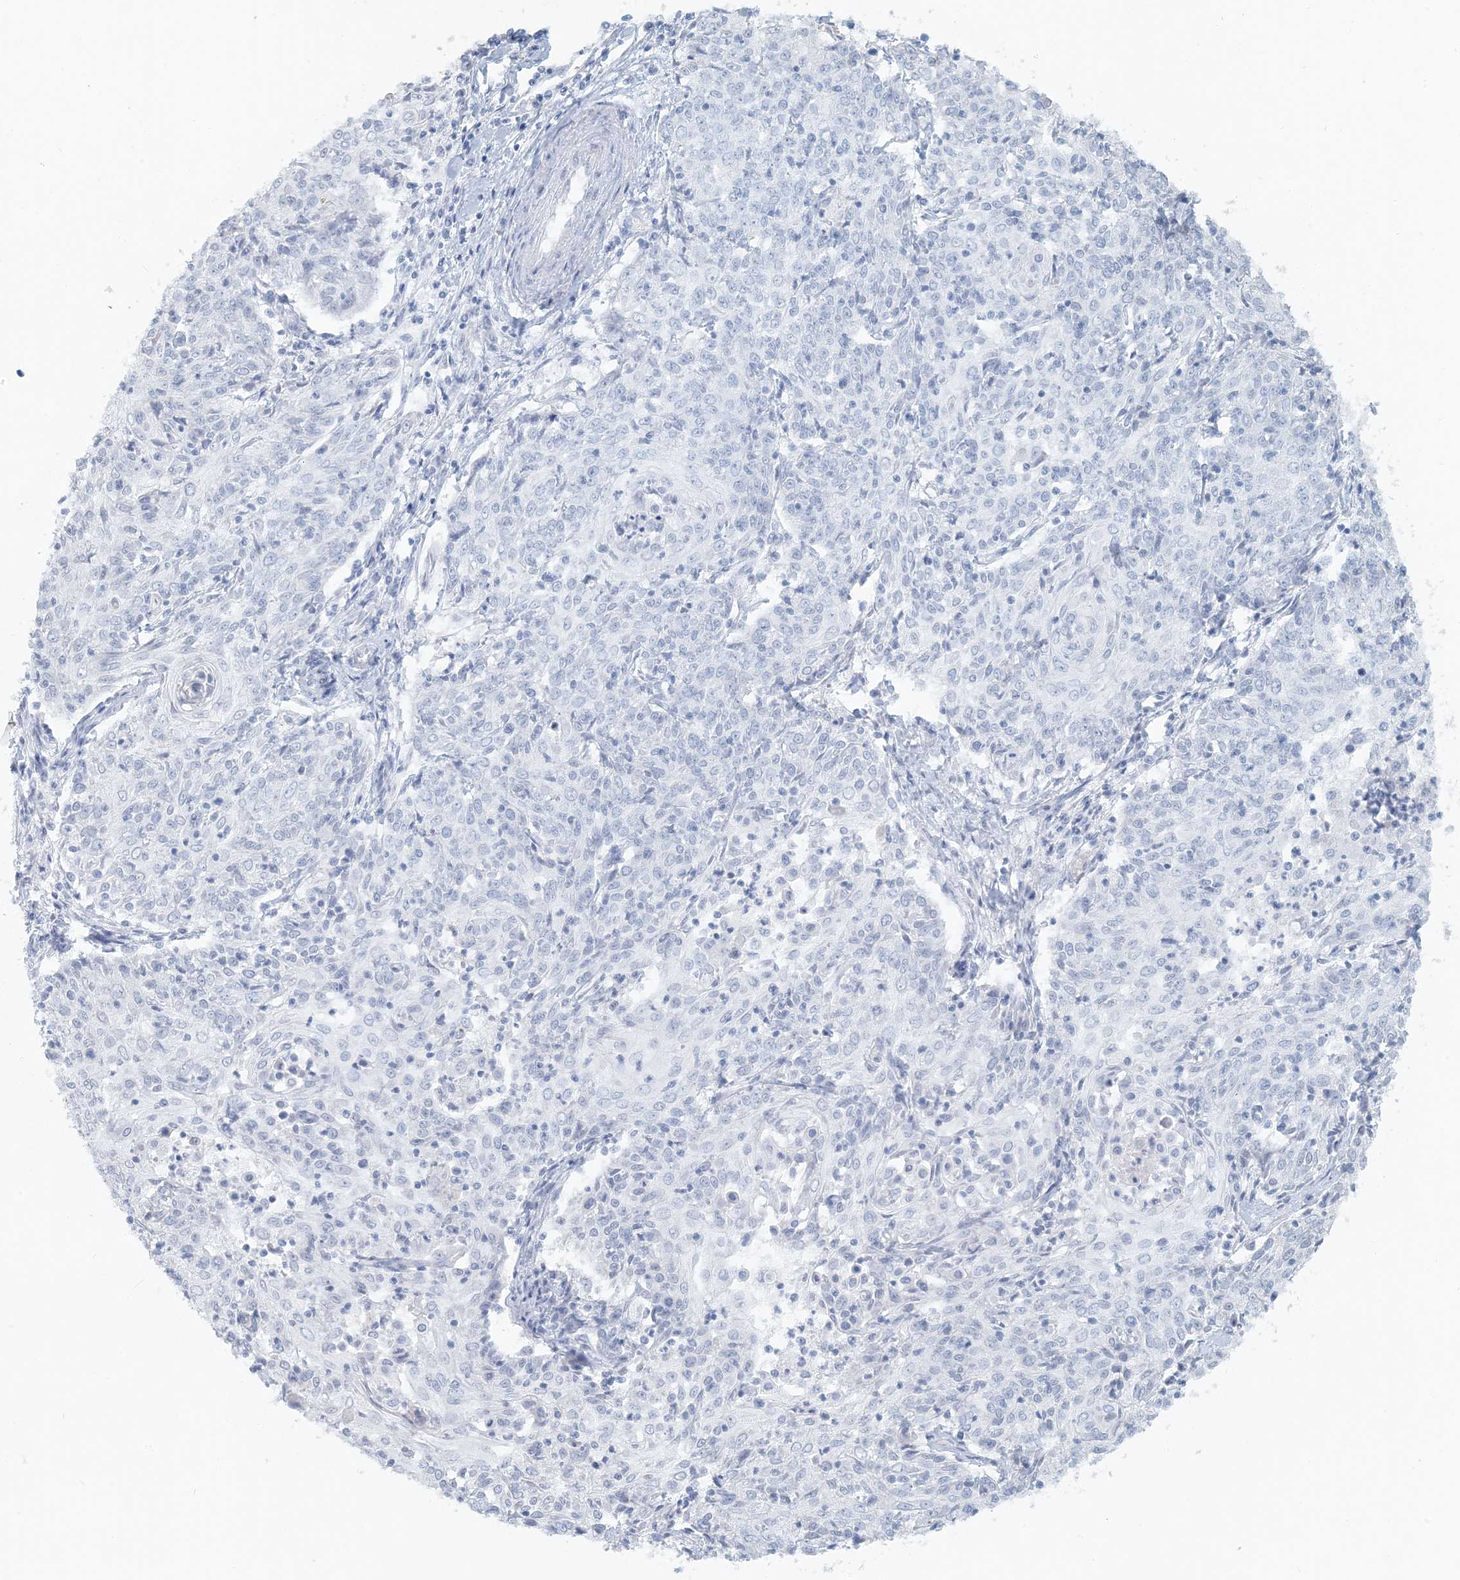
{"staining": {"intensity": "negative", "quantity": "none", "location": "none"}, "tissue": "cervical cancer", "cell_type": "Tumor cells", "image_type": "cancer", "snomed": [{"axis": "morphology", "description": "Squamous cell carcinoma, NOS"}, {"axis": "topography", "description": "Cervix"}], "caption": "Immunohistochemistry (IHC) photomicrograph of neoplastic tissue: cervical squamous cell carcinoma stained with DAB (3,3'-diaminobenzidine) exhibits no significant protein expression in tumor cells.", "gene": "OBI1", "patient": {"sex": "female", "age": 48}}